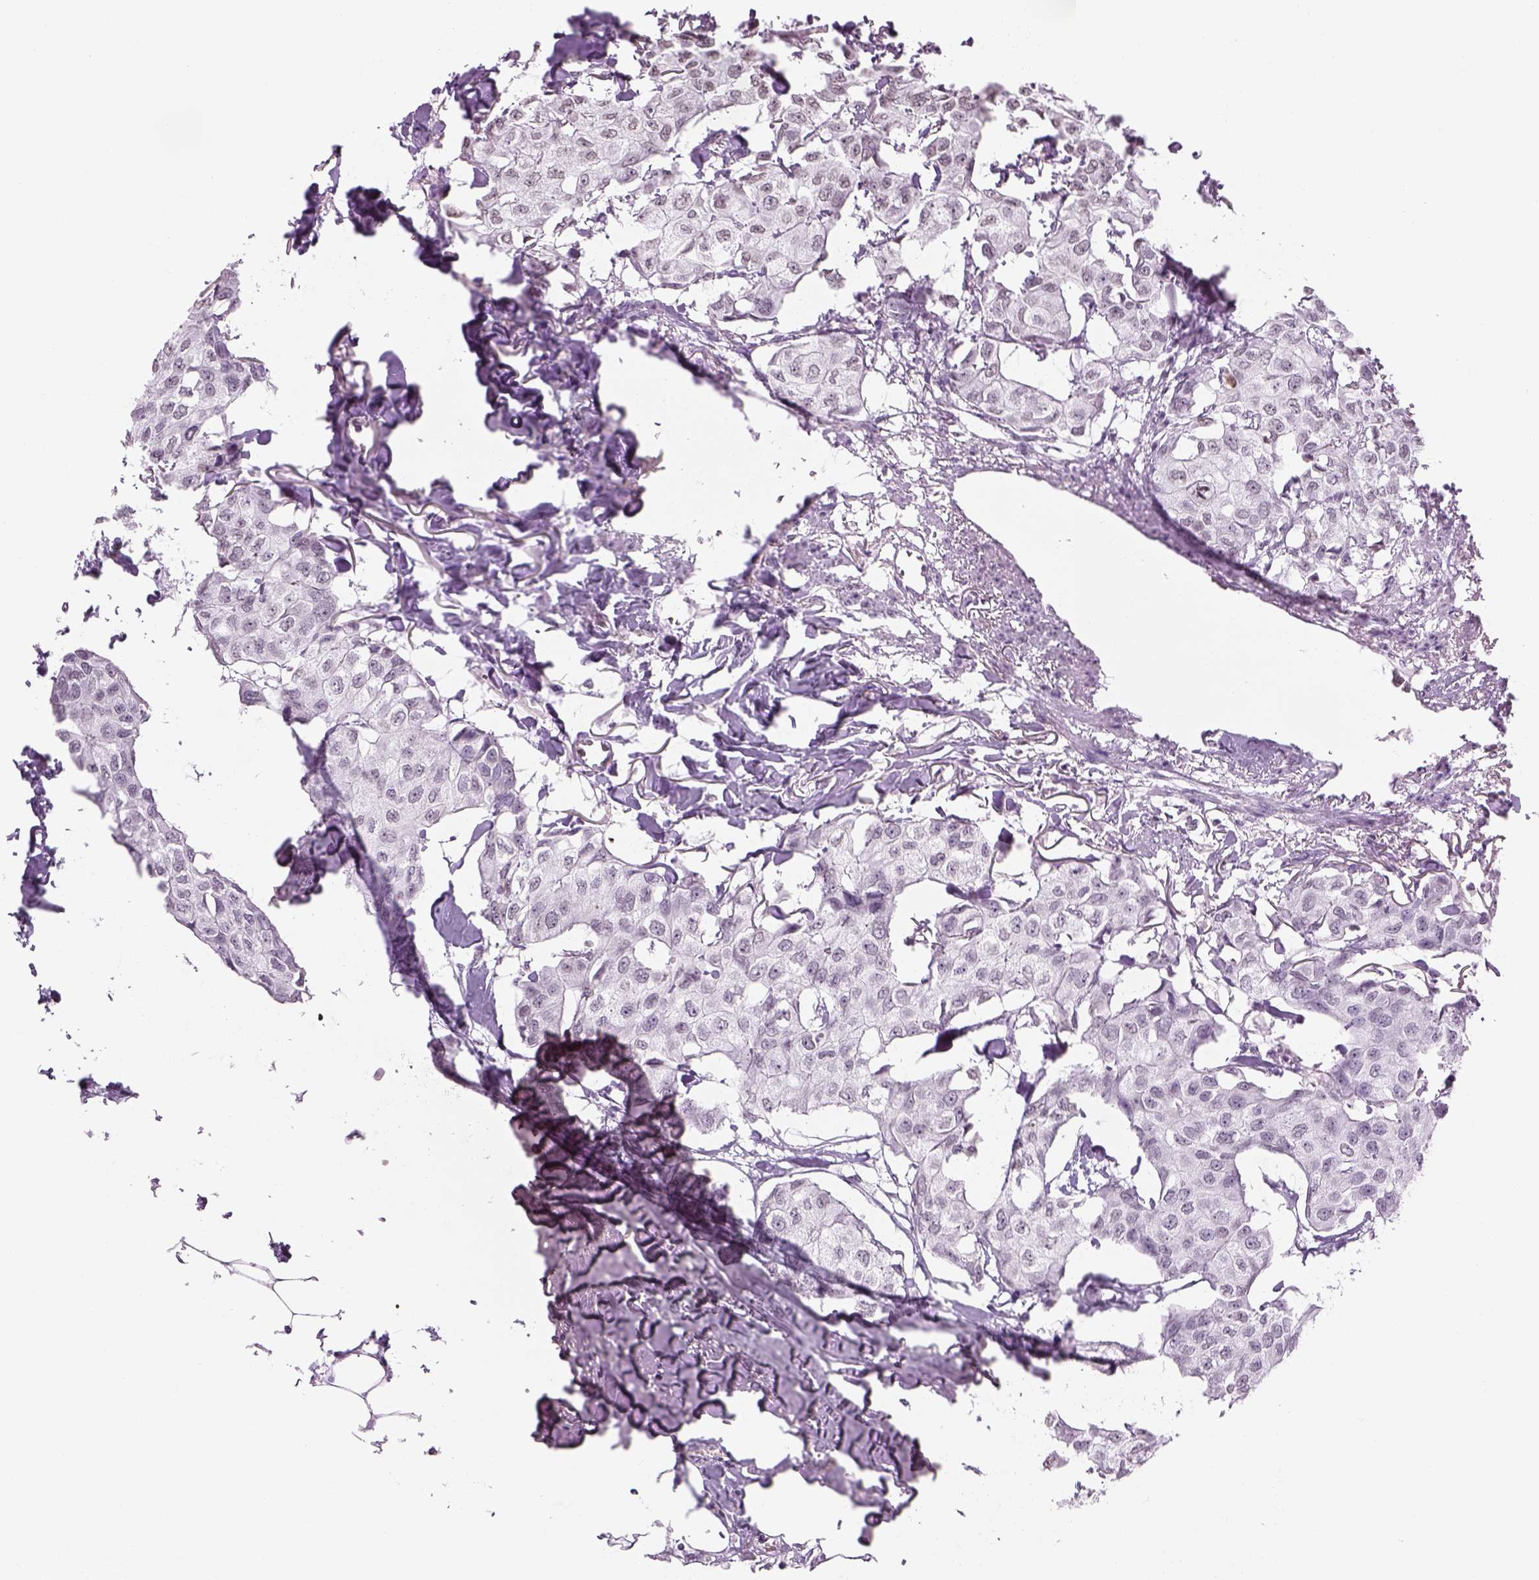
{"staining": {"intensity": "negative", "quantity": "none", "location": "none"}, "tissue": "breast cancer", "cell_type": "Tumor cells", "image_type": "cancer", "snomed": [{"axis": "morphology", "description": "Duct carcinoma"}, {"axis": "topography", "description": "Breast"}], "caption": "An immunohistochemistry (IHC) photomicrograph of infiltrating ductal carcinoma (breast) is shown. There is no staining in tumor cells of infiltrating ductal carcinoma (breast).", "gene": "BARHL1", "patient": {"sex": "female", "age": 80}}